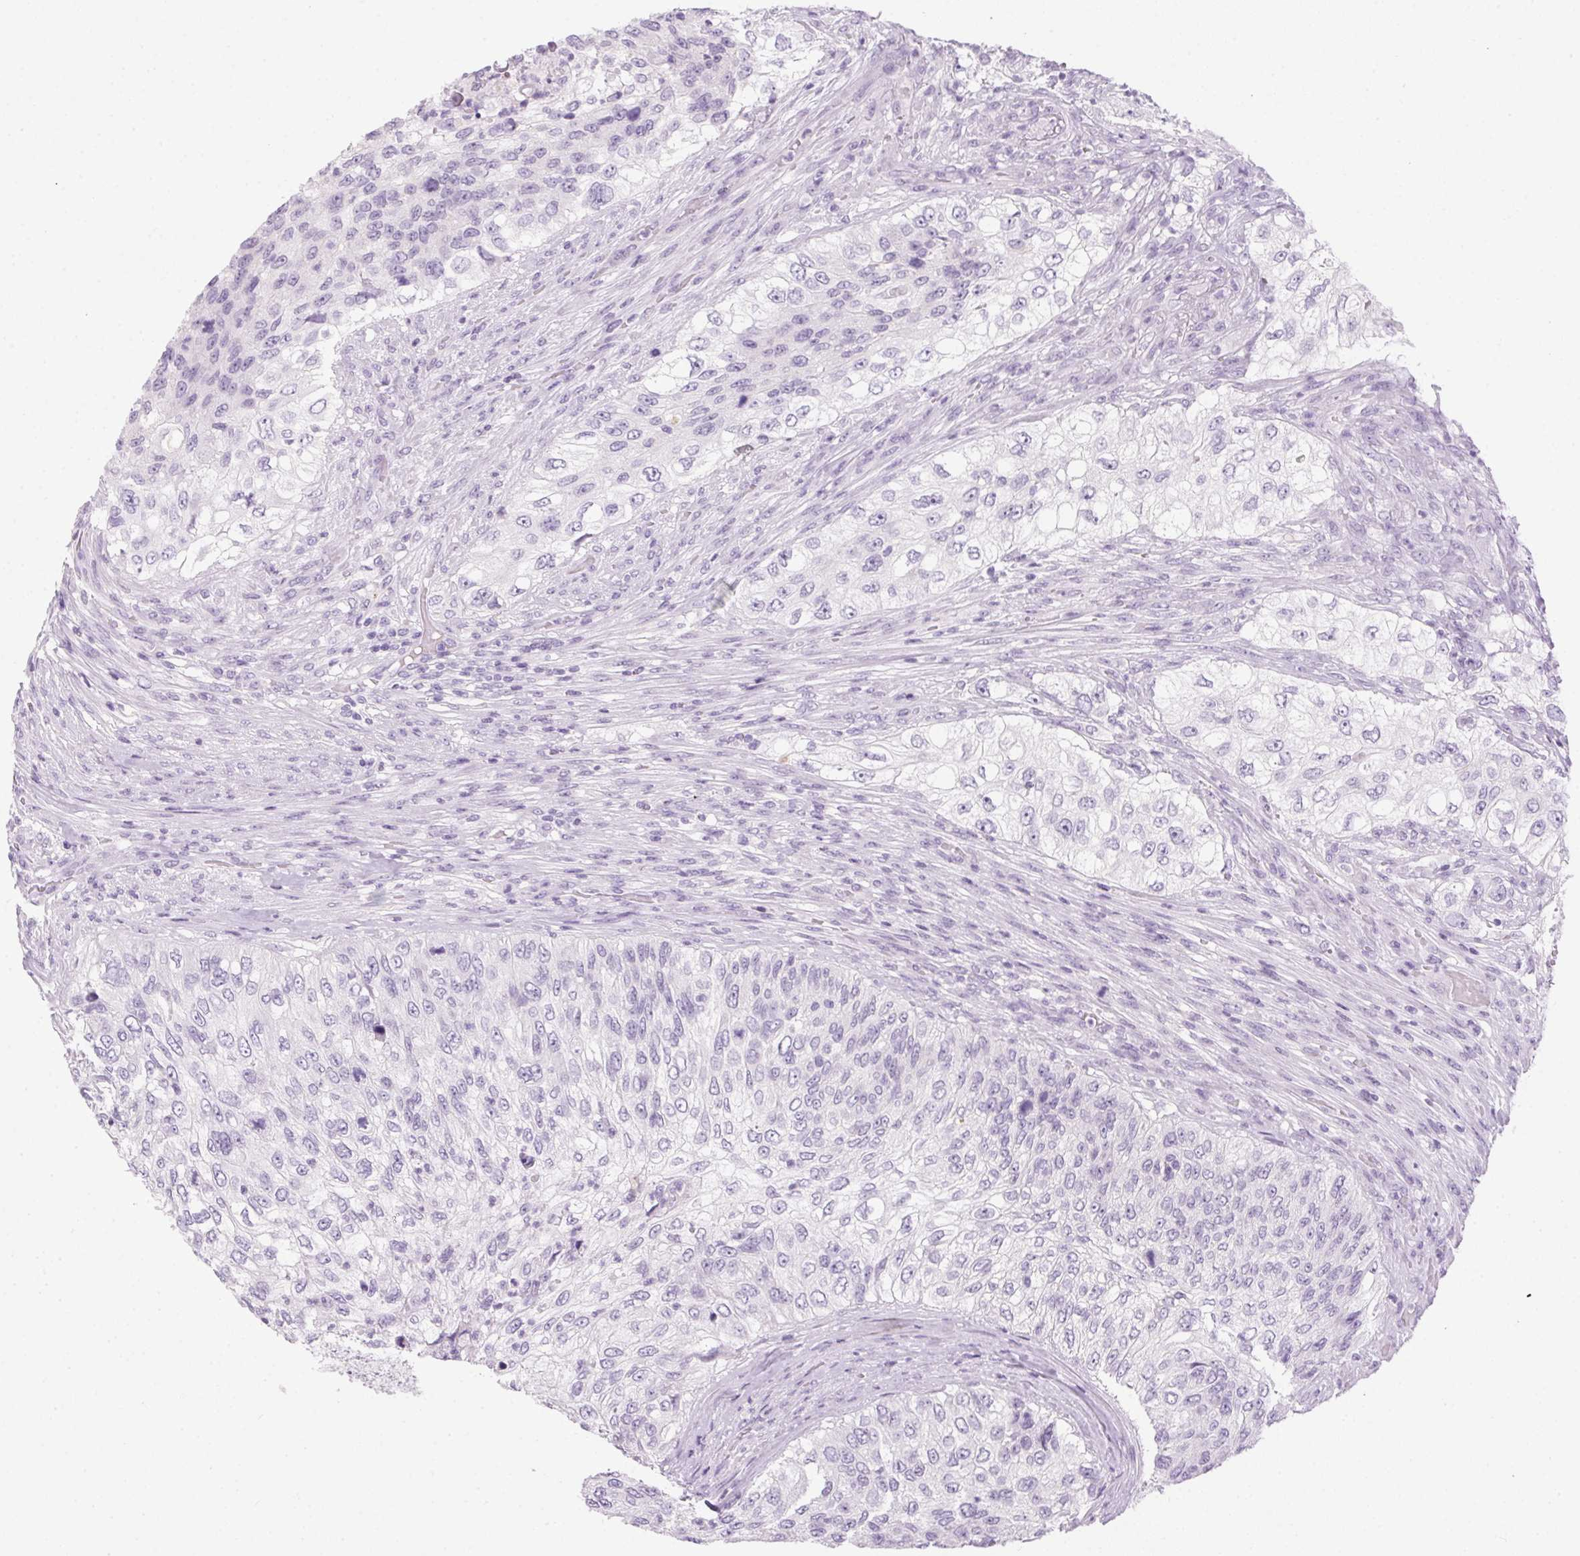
{"staining": {"intensity": "negative", "quantity": "none", "location": "none"}, "tissue": "urothelial cancer", "cell_type": "Tumor cells", "image_type": "cancer", "snomed": [{"axis": "morphology", "description": "Urothelial carcinoma, High grade"}, {"axis": "topography", "description": "Urinary bladder"}], "caption": "There is no significant staining in tumor cells of high-grade urothelial carcinoma.", "gene": "POPDC2", "patient": {"sex": "female", "age": 60}}